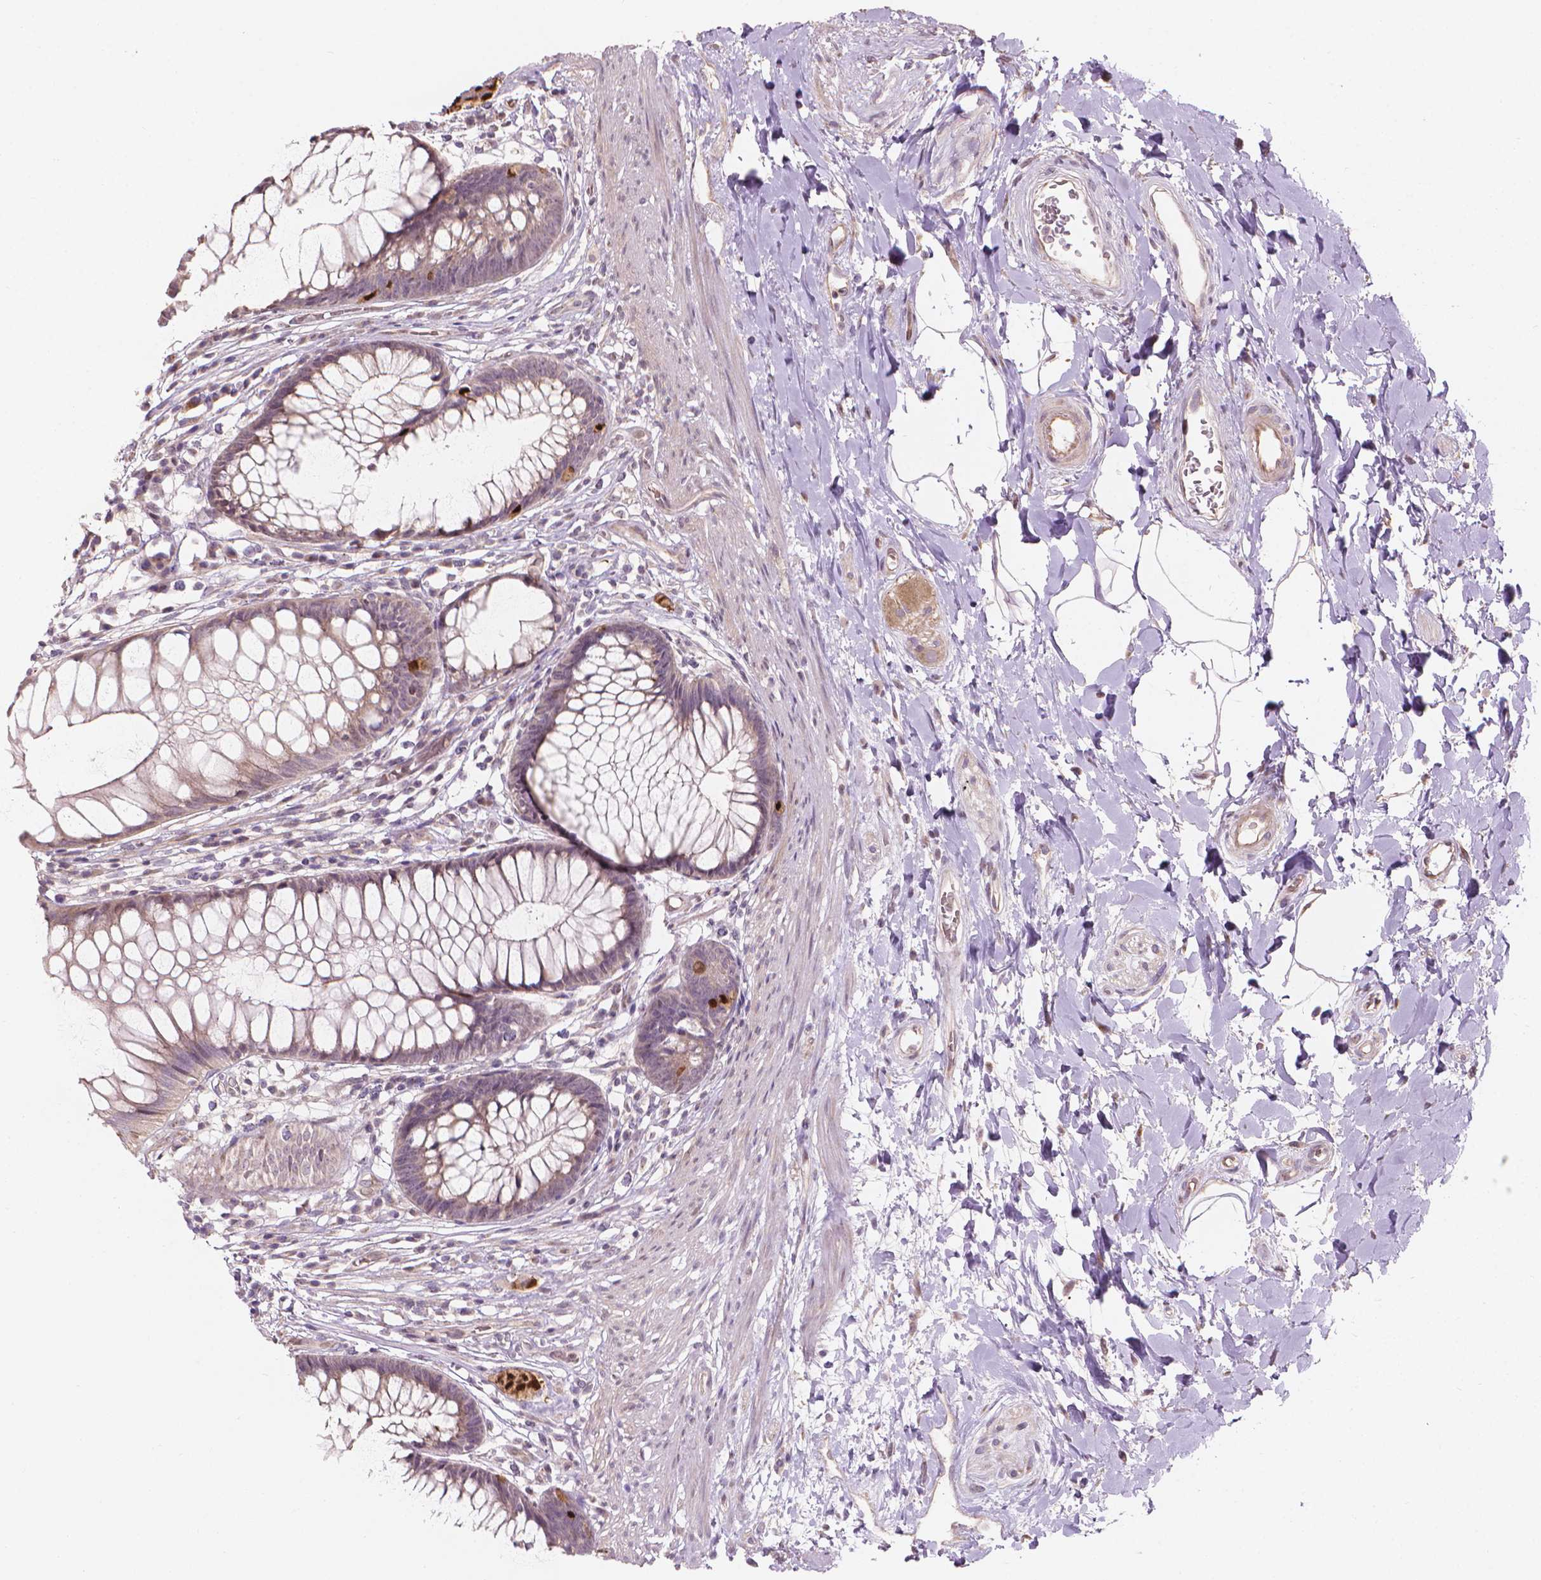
{"staining": {"intensity": "strong", "quantity": "<25%", "location": "nuclear"}, "tissue": "rectum", "cell_type": "Glandular cells", "image_type": "normal", "snomed": [{"axis": "morphology", "description": "Normal tissue, NOS"}, {"axis": "topography", "description": "Smooth muscle"}, {"axis": "topography", "description": "Rectum"}], "caption": "Immunohistochemistry (IHC) staining of normal rectum, which exhibits medium levels of strong nuclear staining in approximately <25% of glandular cells indicating strong nuclear protein positivity. The staining was performed using DAB (3,3'-diaminobenzidine) (brown) for protein detection and nuclei were counterstained in hematoxylin (blue).", "gene": "IFFO1", "patient": {"sex": "male", "age": 53}}